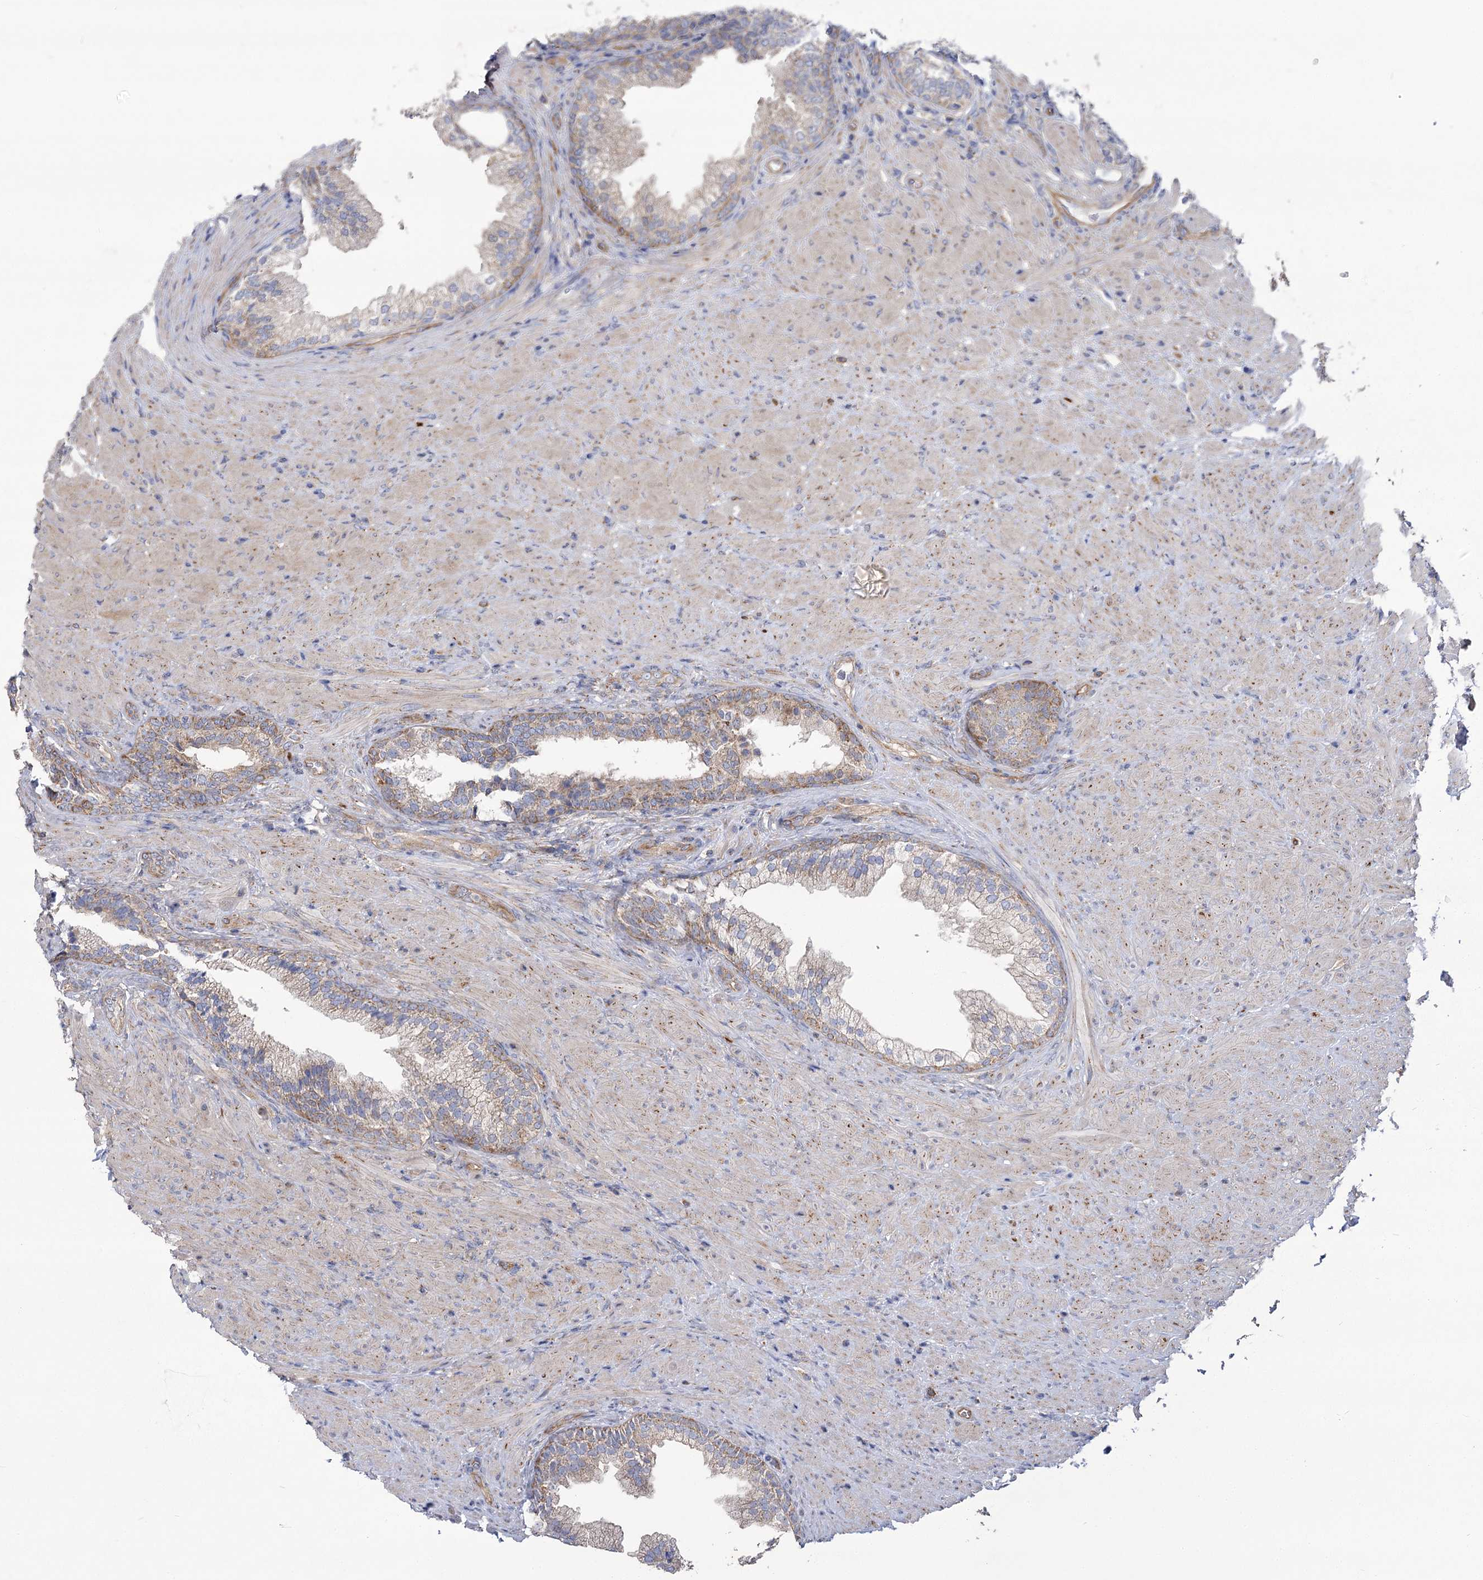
{"staining": {"intensity": "moderate", "quantity": "<25%", "location": "cytoplasmic/membranous"}, "tissue": "prostate", "cell_type": "Glandular cells", "image_type": "normal", "snomed": [{"axis": "morphology", "description": "Normal tissue, NOS"}, {"axis": "topography", "description": "Prostate"}], "caption": "About <25% of glandular cells in normal human prostate display moderate cytoplasmic/membranous protein staining as visualized by brown immunohistochemical staining.", "gene": "RMDN2", "patient": {"sex": "male", "age": 76}}